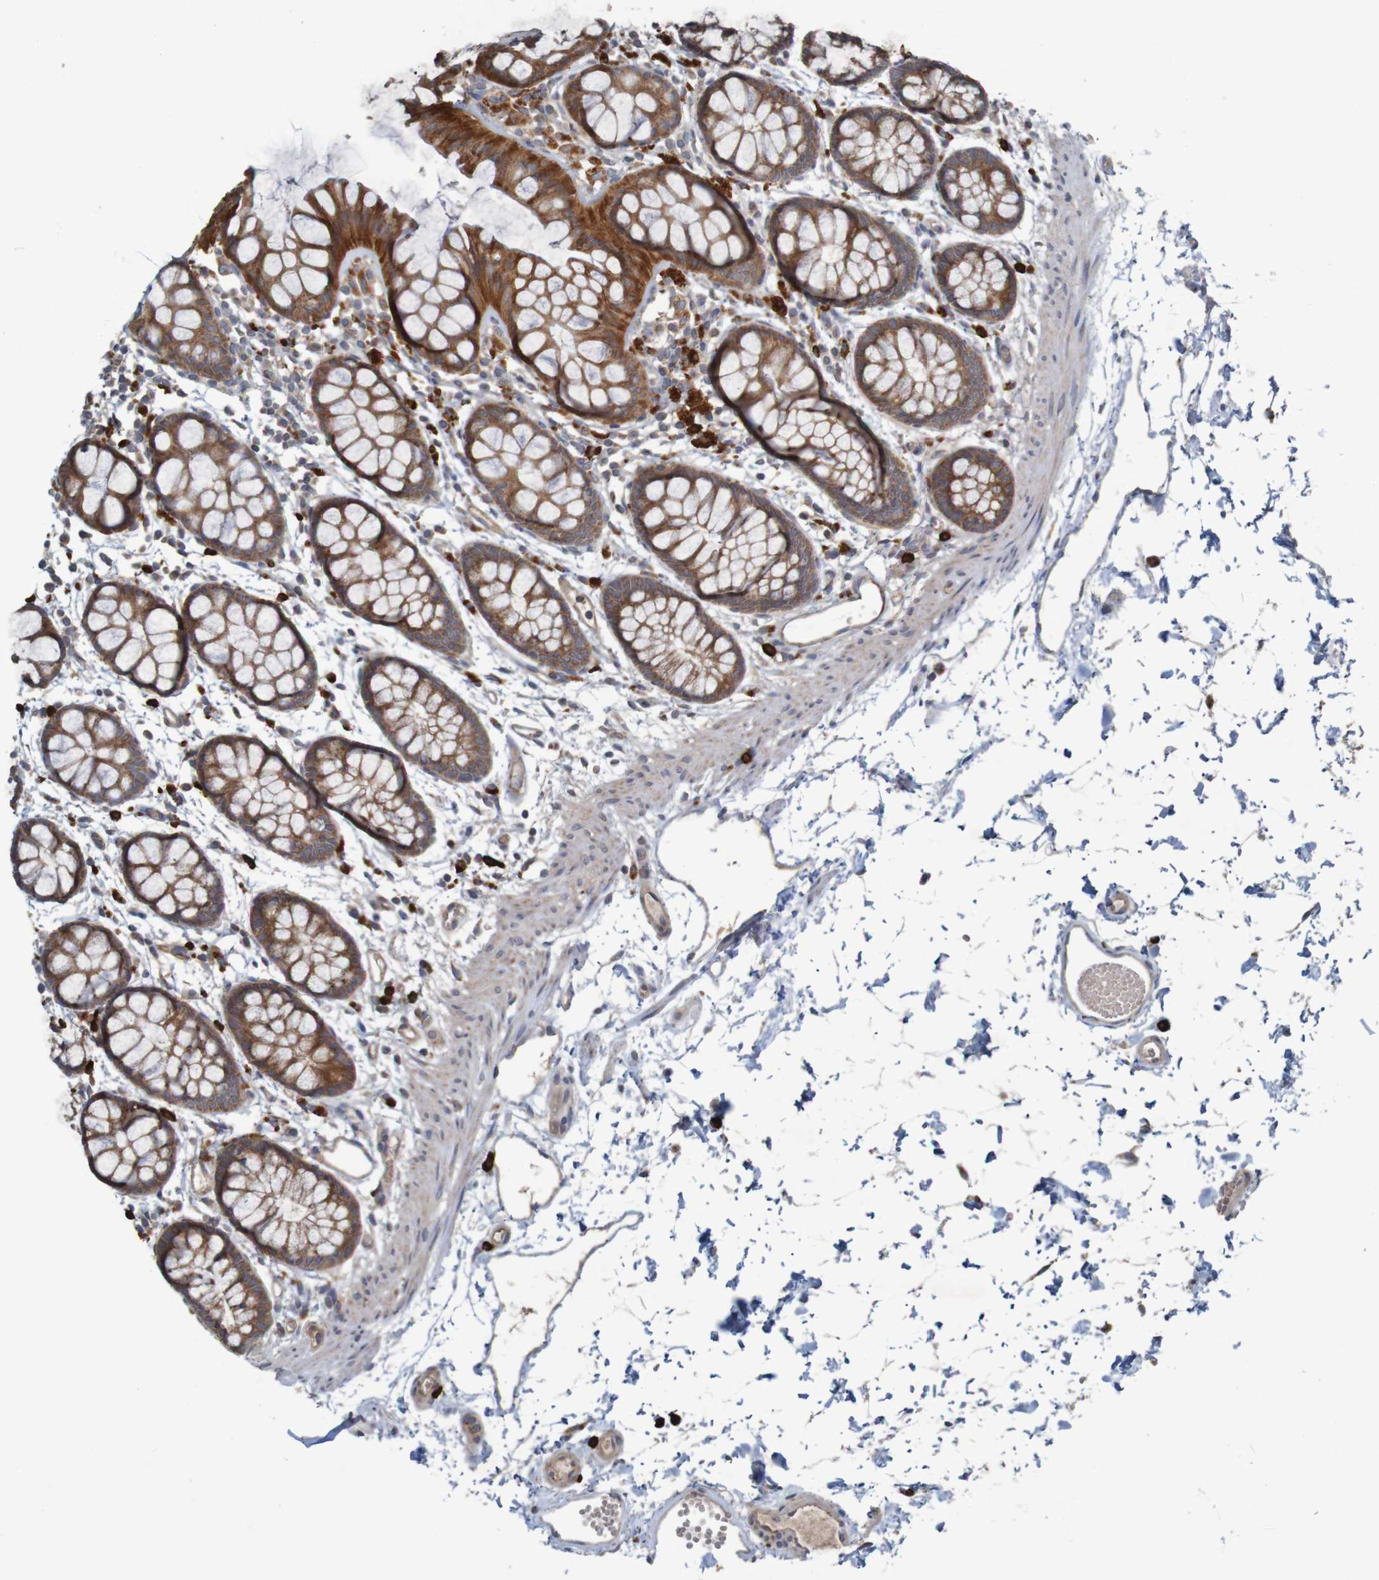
{"staining": {"intensity": "moderate", "quantity": ">75%", "location": "cytoplasmic/membranous"}, "tissue": "rectum", "cell_type": "Glandular cells", "image_type": "normal", "snomed": [{"axis": "morphology", "description": "Normal tissue, NOS"}, {"axis": "topography", "description": "Rectum"}], "caption": "Human rectum stained for a protein (brown) reveals moderate cytoplasmic/membranous positive expression in approximately >75% of glandular cells.", "gene": "B3GAT2", "patient": {"sex": "female", "age": 66}}